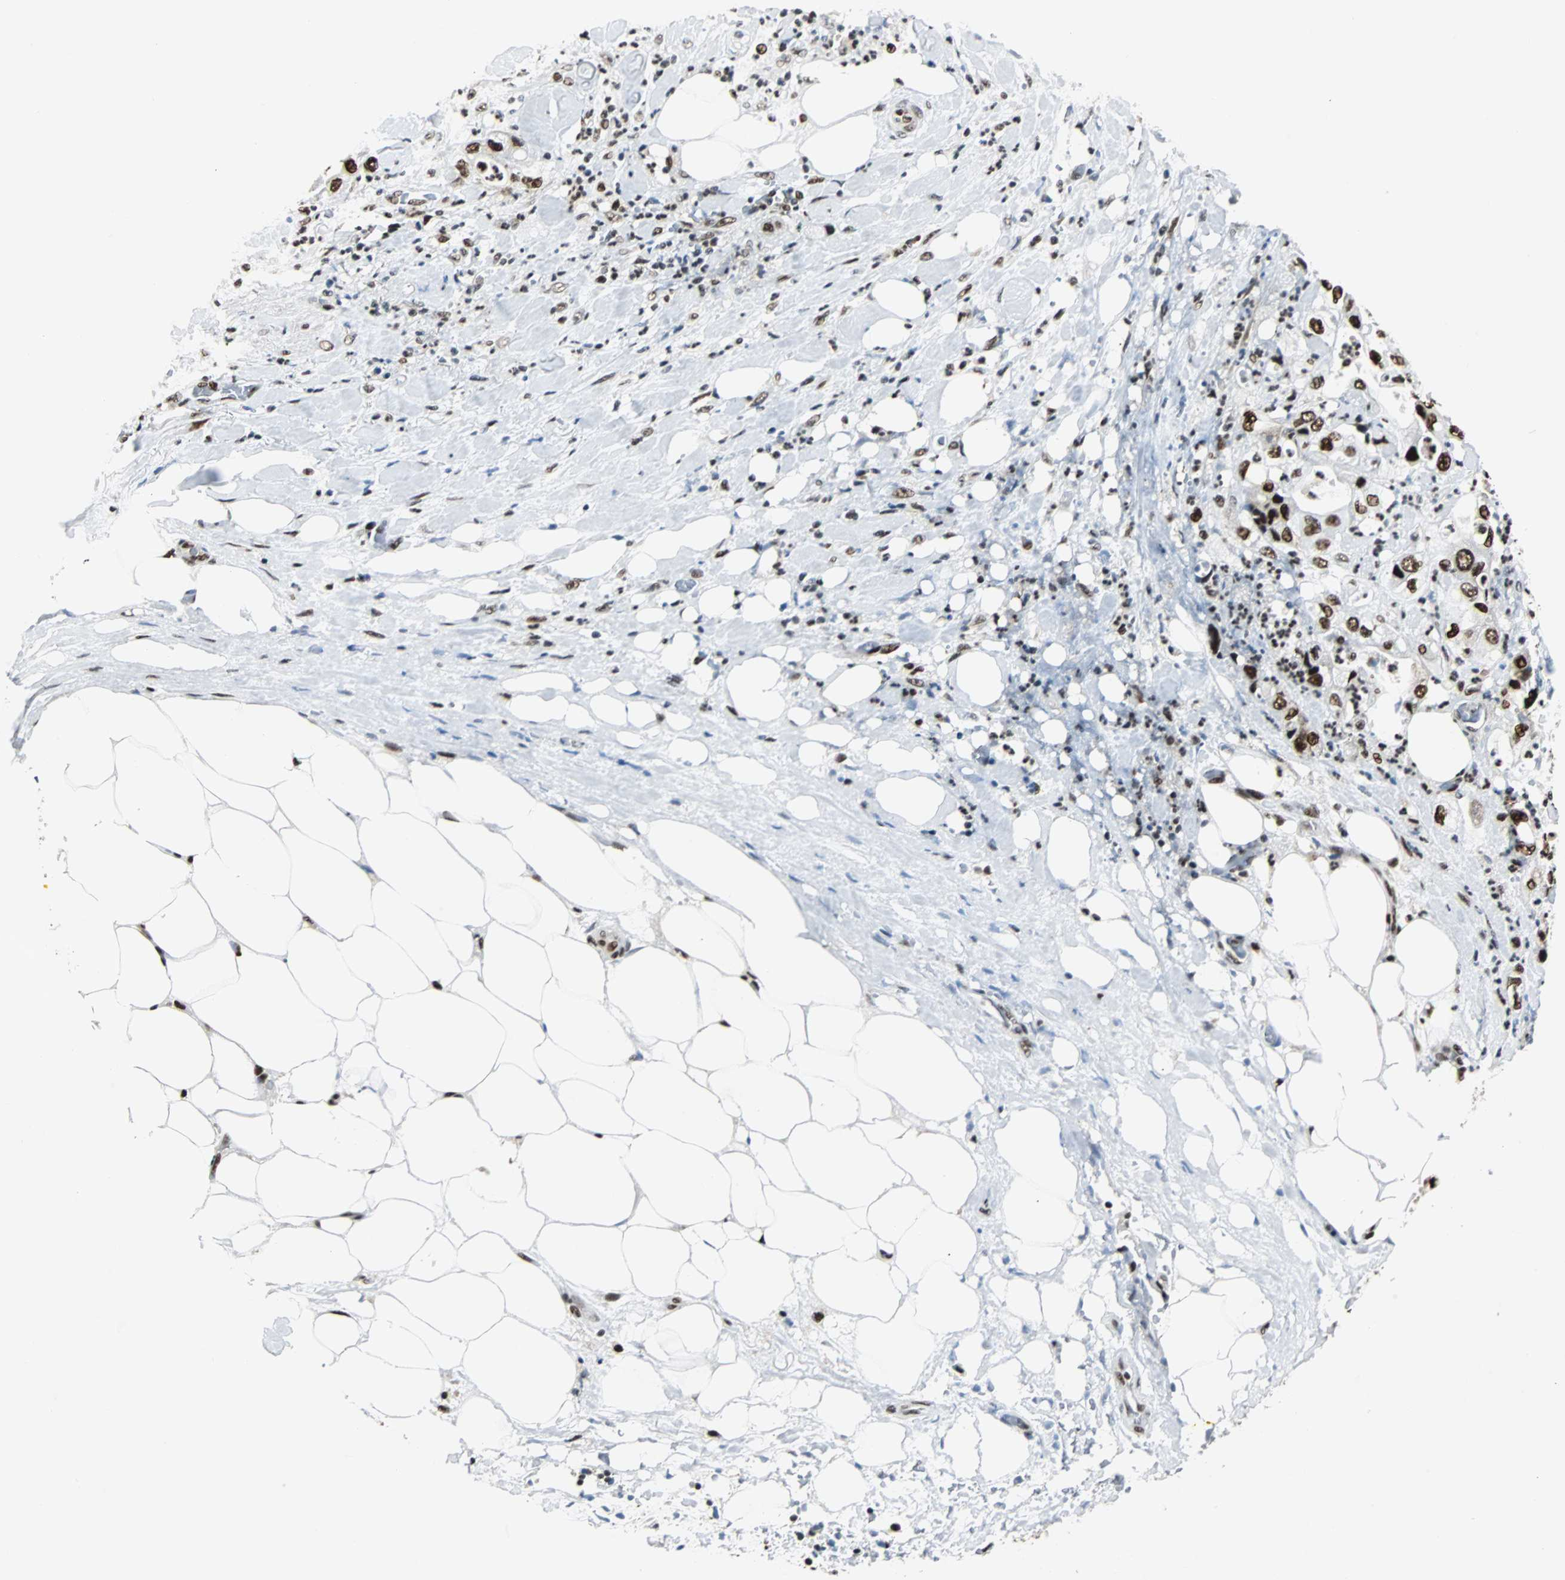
{"staining": {"intensity": "strong", "quantity": ">75%", "location": "nuclear"}, "tissue": "pancreatic cancer", "cell_type": "Tumor cells", "image_type": "cancer", "snomed": [{"axis": "morphology", "description": "Adenocarcinoma, NOS"}, {"axis": "topography", "description": "Pancreas"}], "caption": "Tumor cells reveal high levels of strong nuclear expression in about >75% of cells in human pancreatic cancer (adenocarcinoma).", "gene": "XRCC4", "patient": {"sex": "male", "age": 70}}